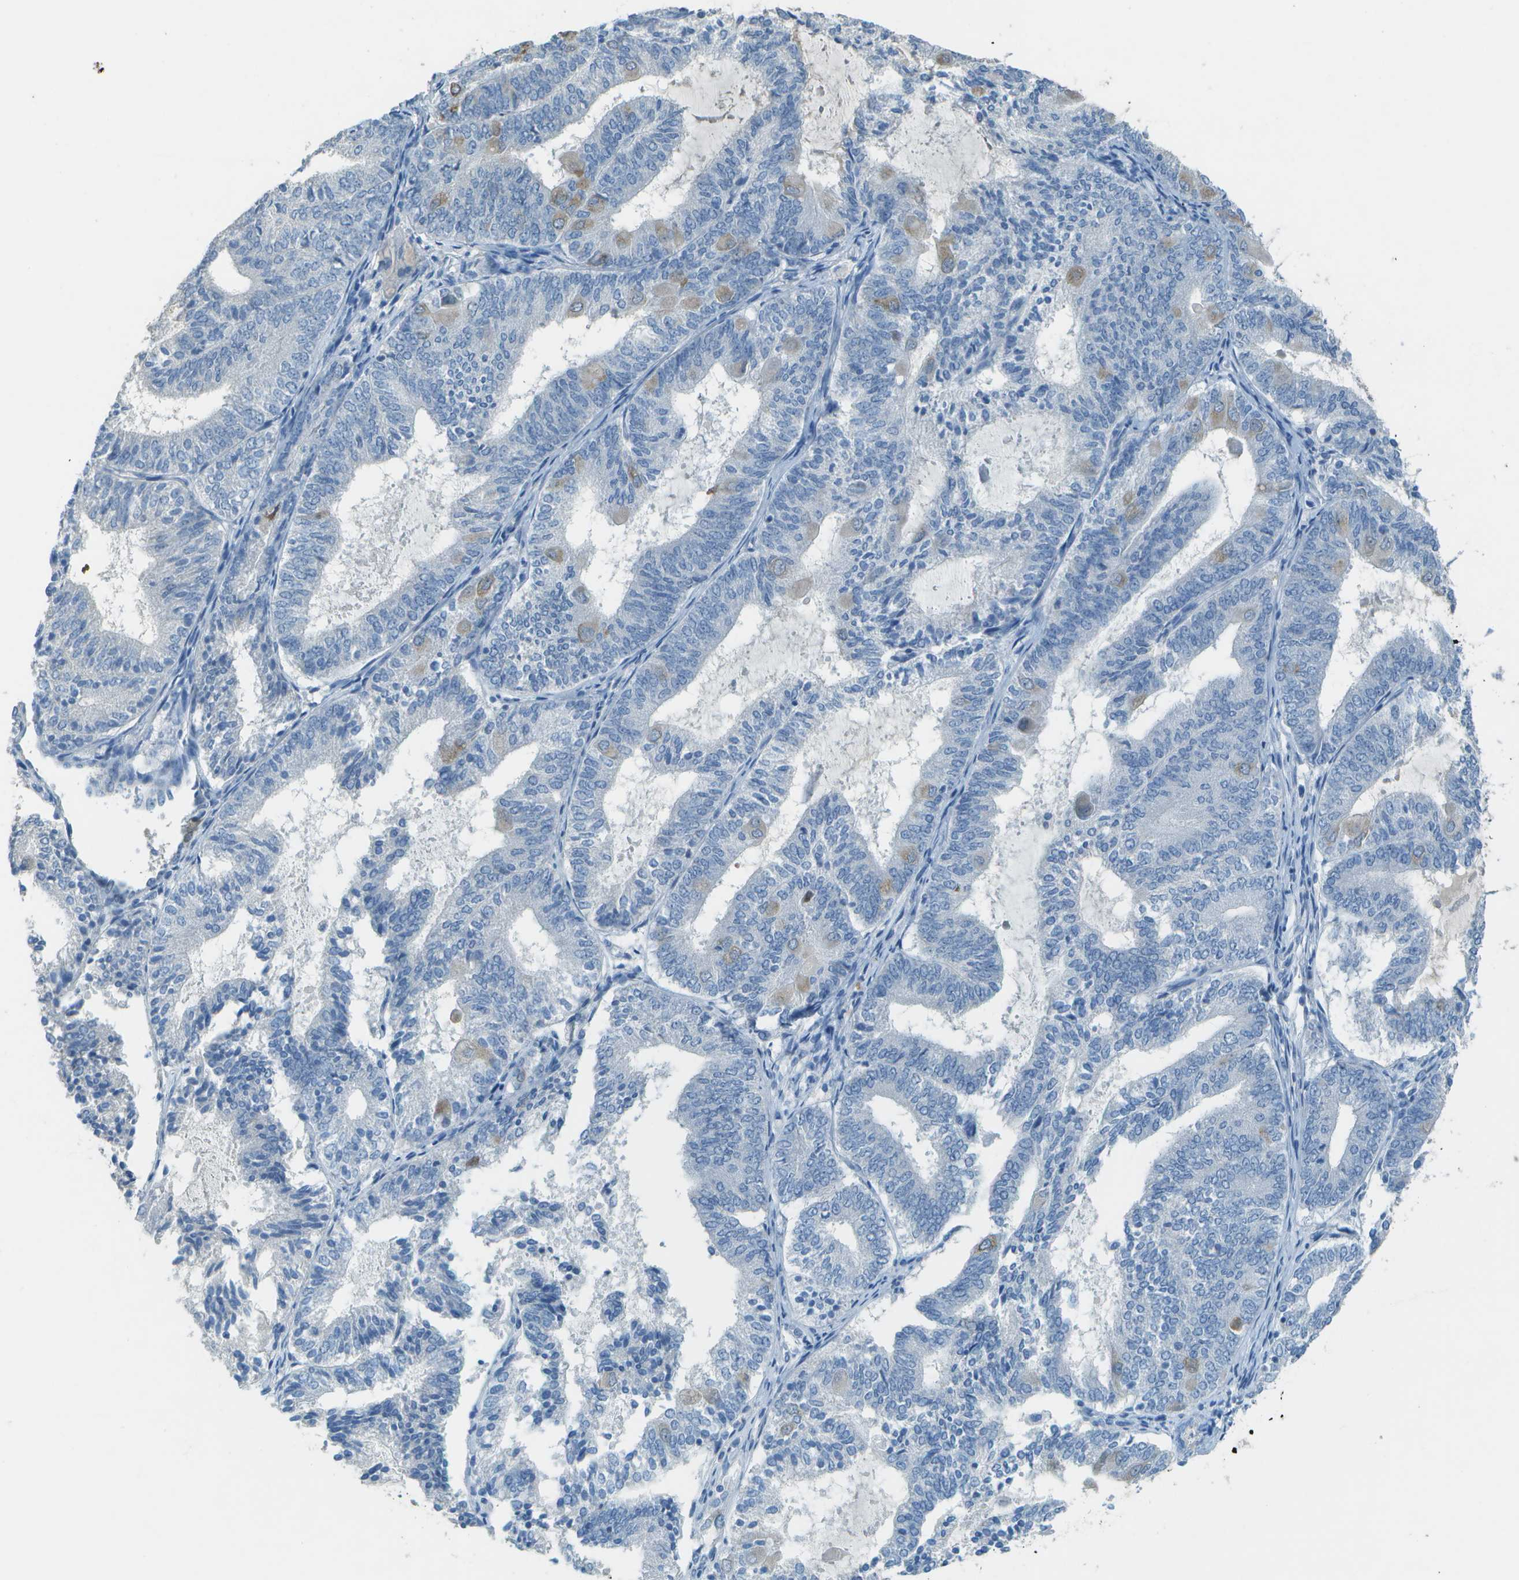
{"staining": {"intensity": "weak", "quantity": "<25%", "location": "cytoplasmic/membranous"}, "tissue": "endometrial cancer", "cell_type": "Tumor cells", "image_type": "cancer", "snomed": [{"axis": "morphology", "description": "Adenocarcinoma, NOS"}, {"axis": "topography", "description": "Endometrium"}], "caption": "Tumor cells are negative for protein expression in human endometrial cancer.", "gene": "LGI2", "patient": {"sex": "female", "age": 81}}